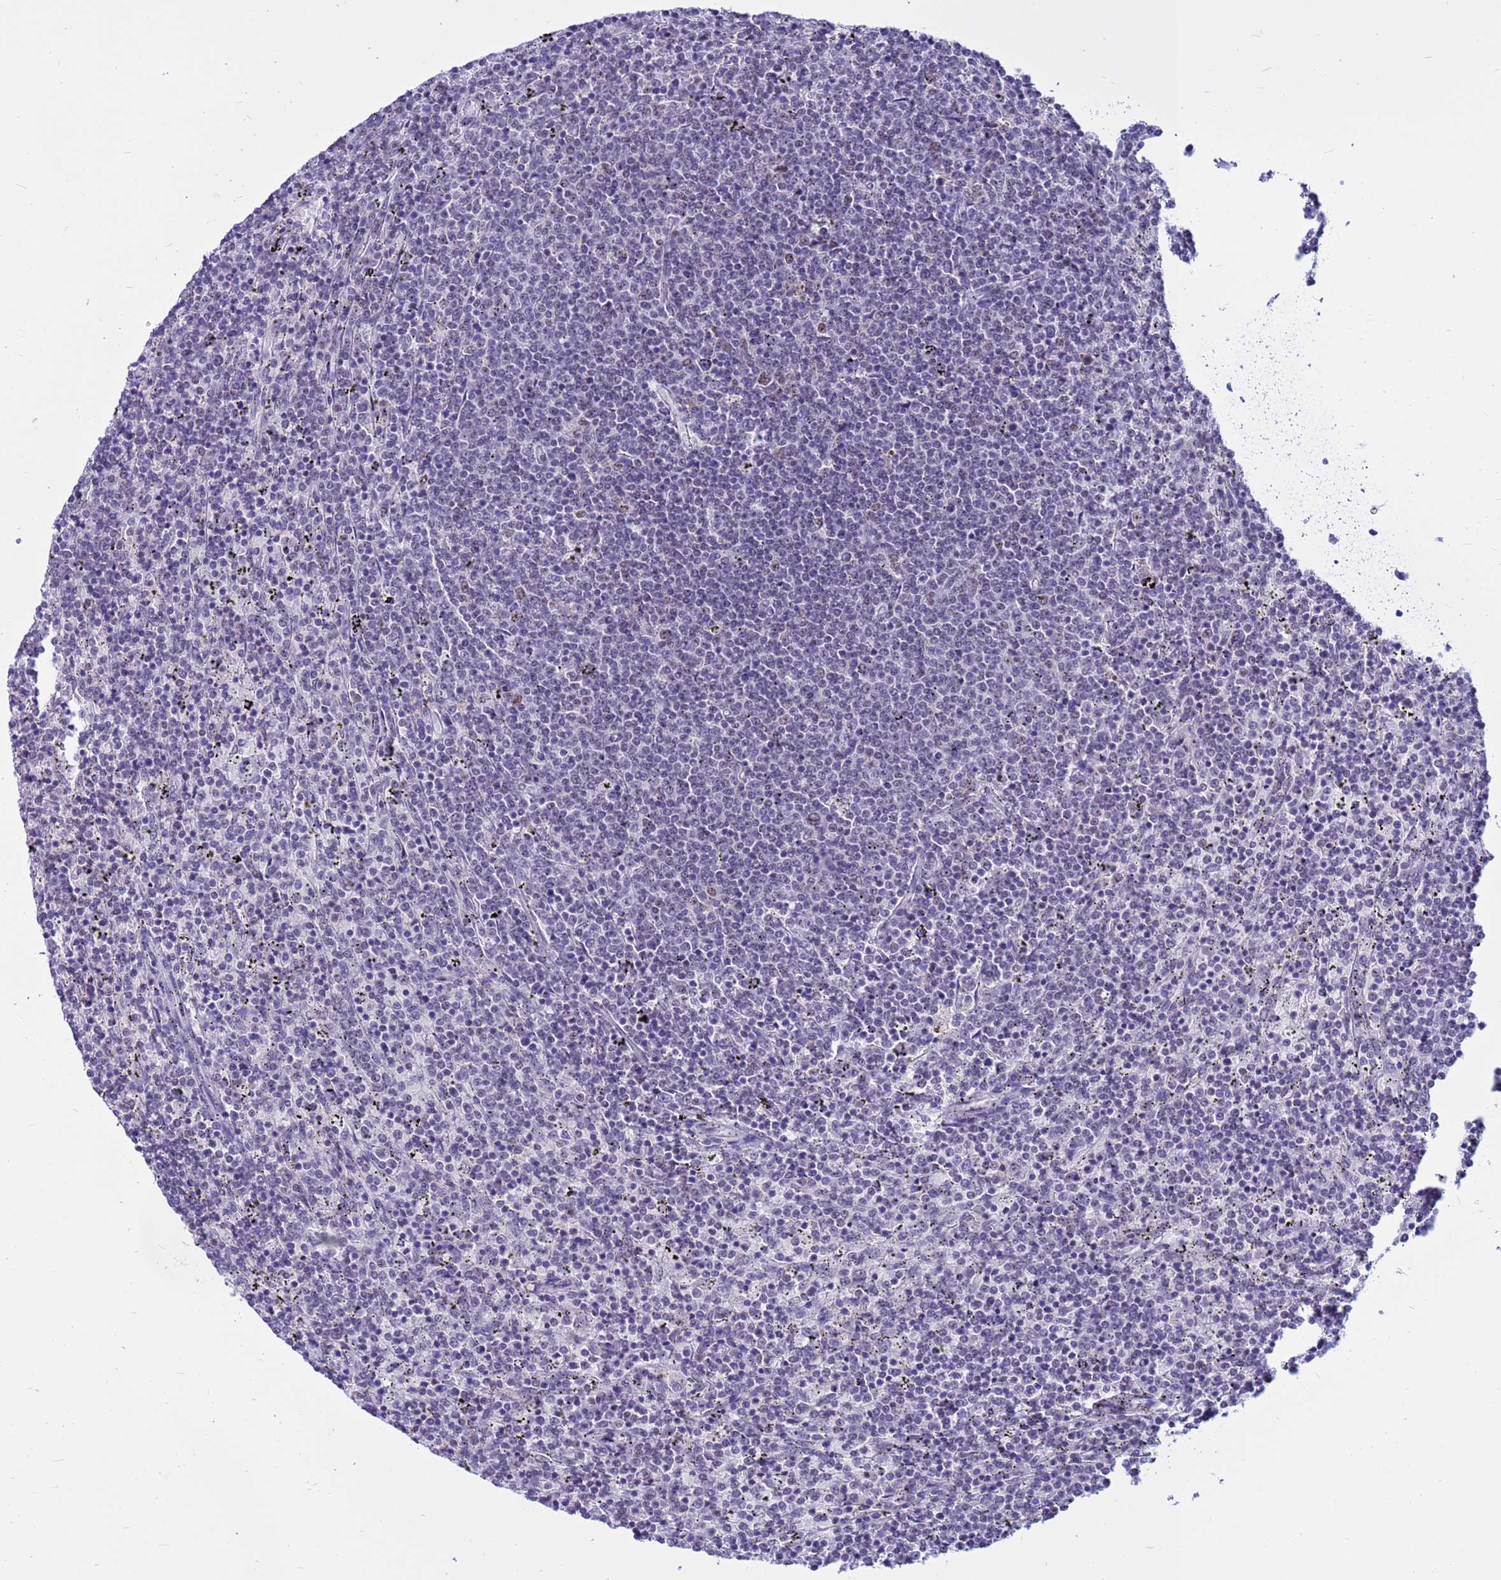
{"staining": {"intensity": "negative", "quantity": "none", "location": "none"}, "tissue": "lymphoma", "cell_type": "Tumor cells", "image_type": "cancer", "snomed": [{"axis": "morphology", "description": "Malignant lymphoma, non-Hodgkin's type, Low grade"}, {"axis": "topography", "description": "Spleen"}], "caption": "Immunohistochemistry micrograph of neoplastic tissue: human lymphoma stained with DAB (3,3'-diaminobenzidine) exhibits no significant protein staining in tumor cells. The staining is performed using DAB brown chromogen with nuclei counter-stained in using hematoxylin.", "gene": "DMRTC2", "patient": {"sex": "female", "age": 50}}